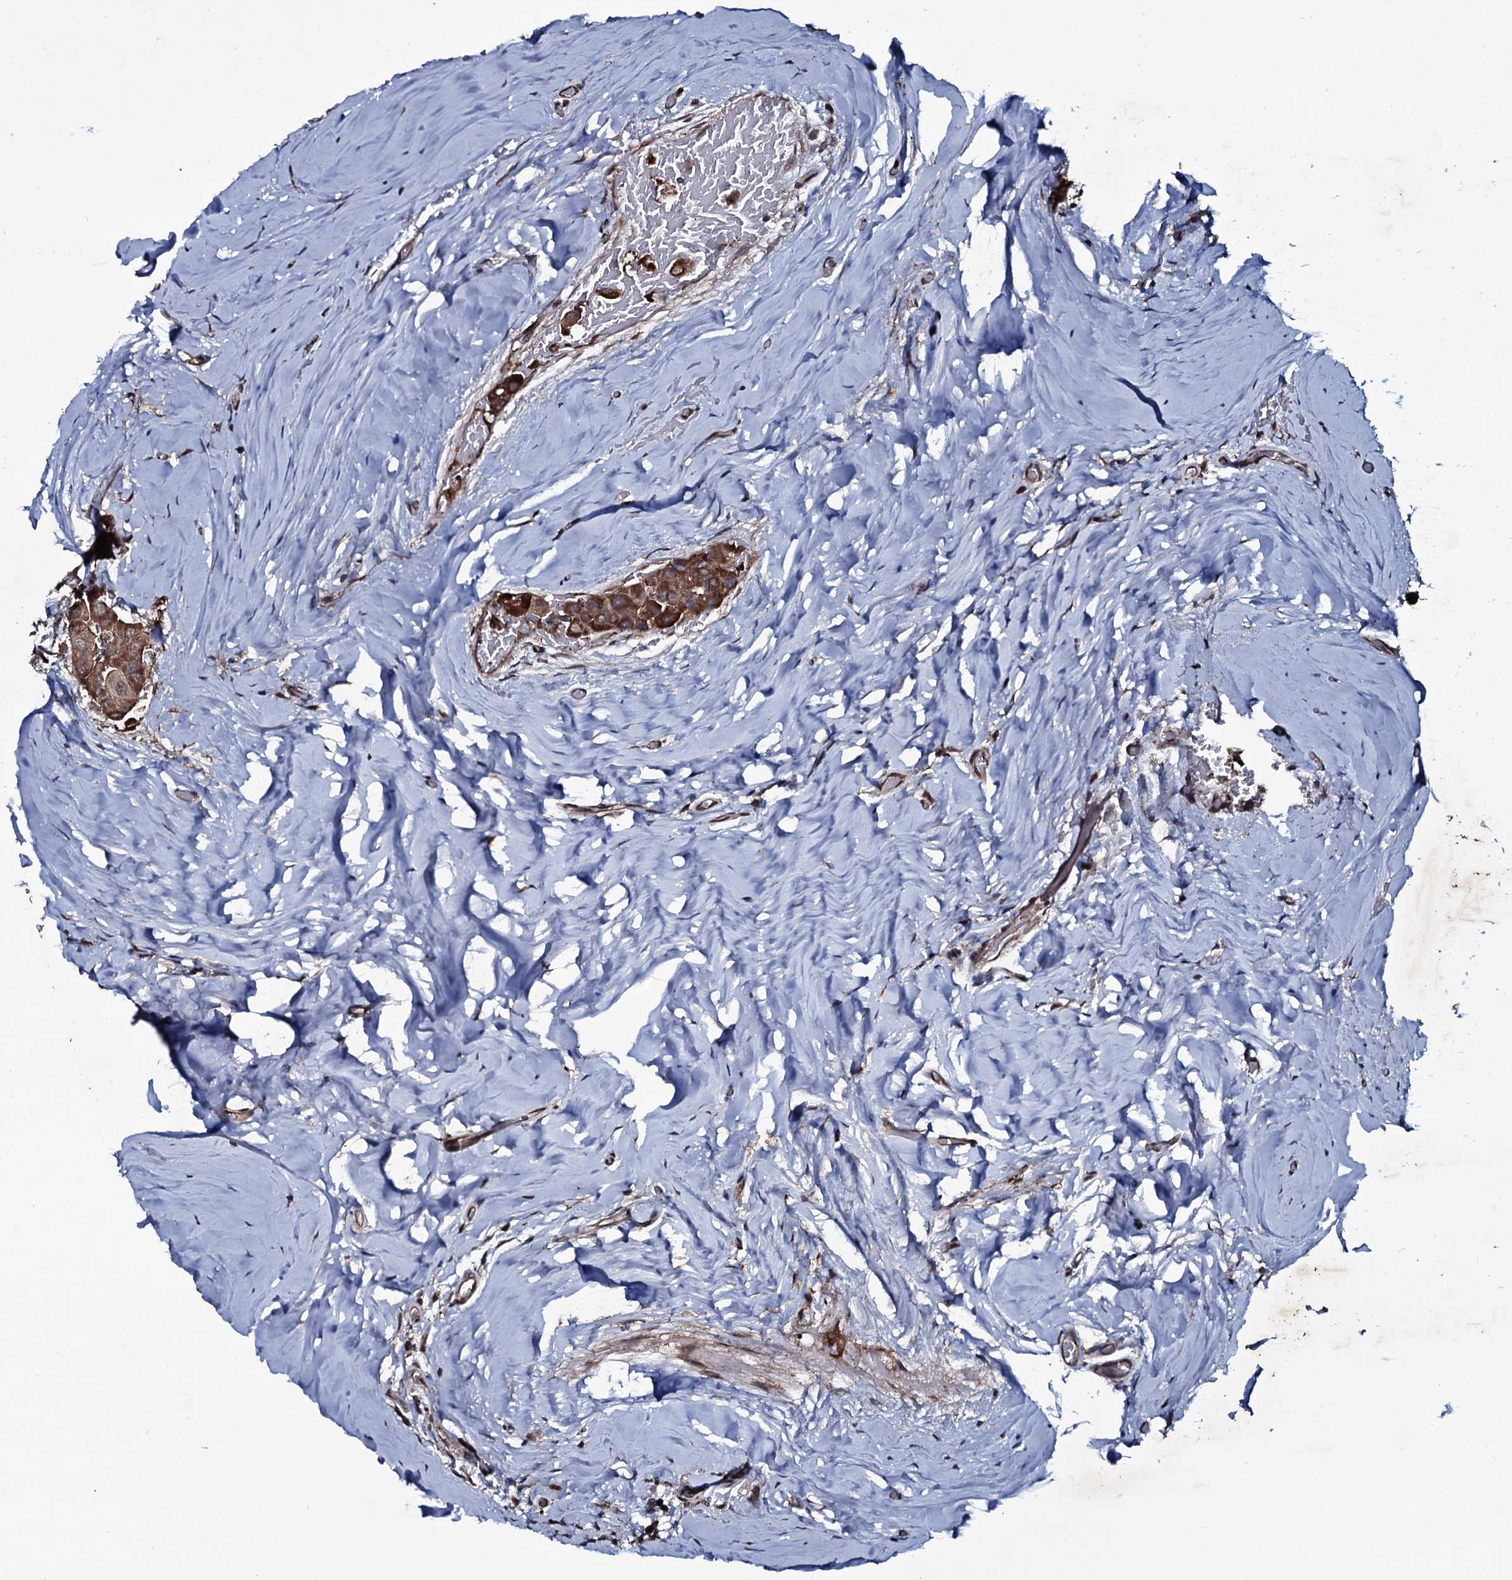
{"staining": {"intensity": "strong", "quantity": ">75%", "location": "cytoplasmic/membranous"}, "tissue": "thyroid cancer", "cell_type": "Tumor cells", "image_type": "cancer", "snomed": [{"axis": "morphology", "description": "Papillary adenocarcinoma, NOS"}, {"axis": "topography", "description": "Thyroid gland"}], "caption": "A high-resolution image shows immunohistochemistry (IHC) staining of papillary adenocarcinoma (thyroid), which reveals strong cytoplasmic/membranous positivity in approximately >75% of tumor cells. Nuclei are stained in blue.", "gene": "MRPS31", "patient": {"sex": "male", "age": 33}}